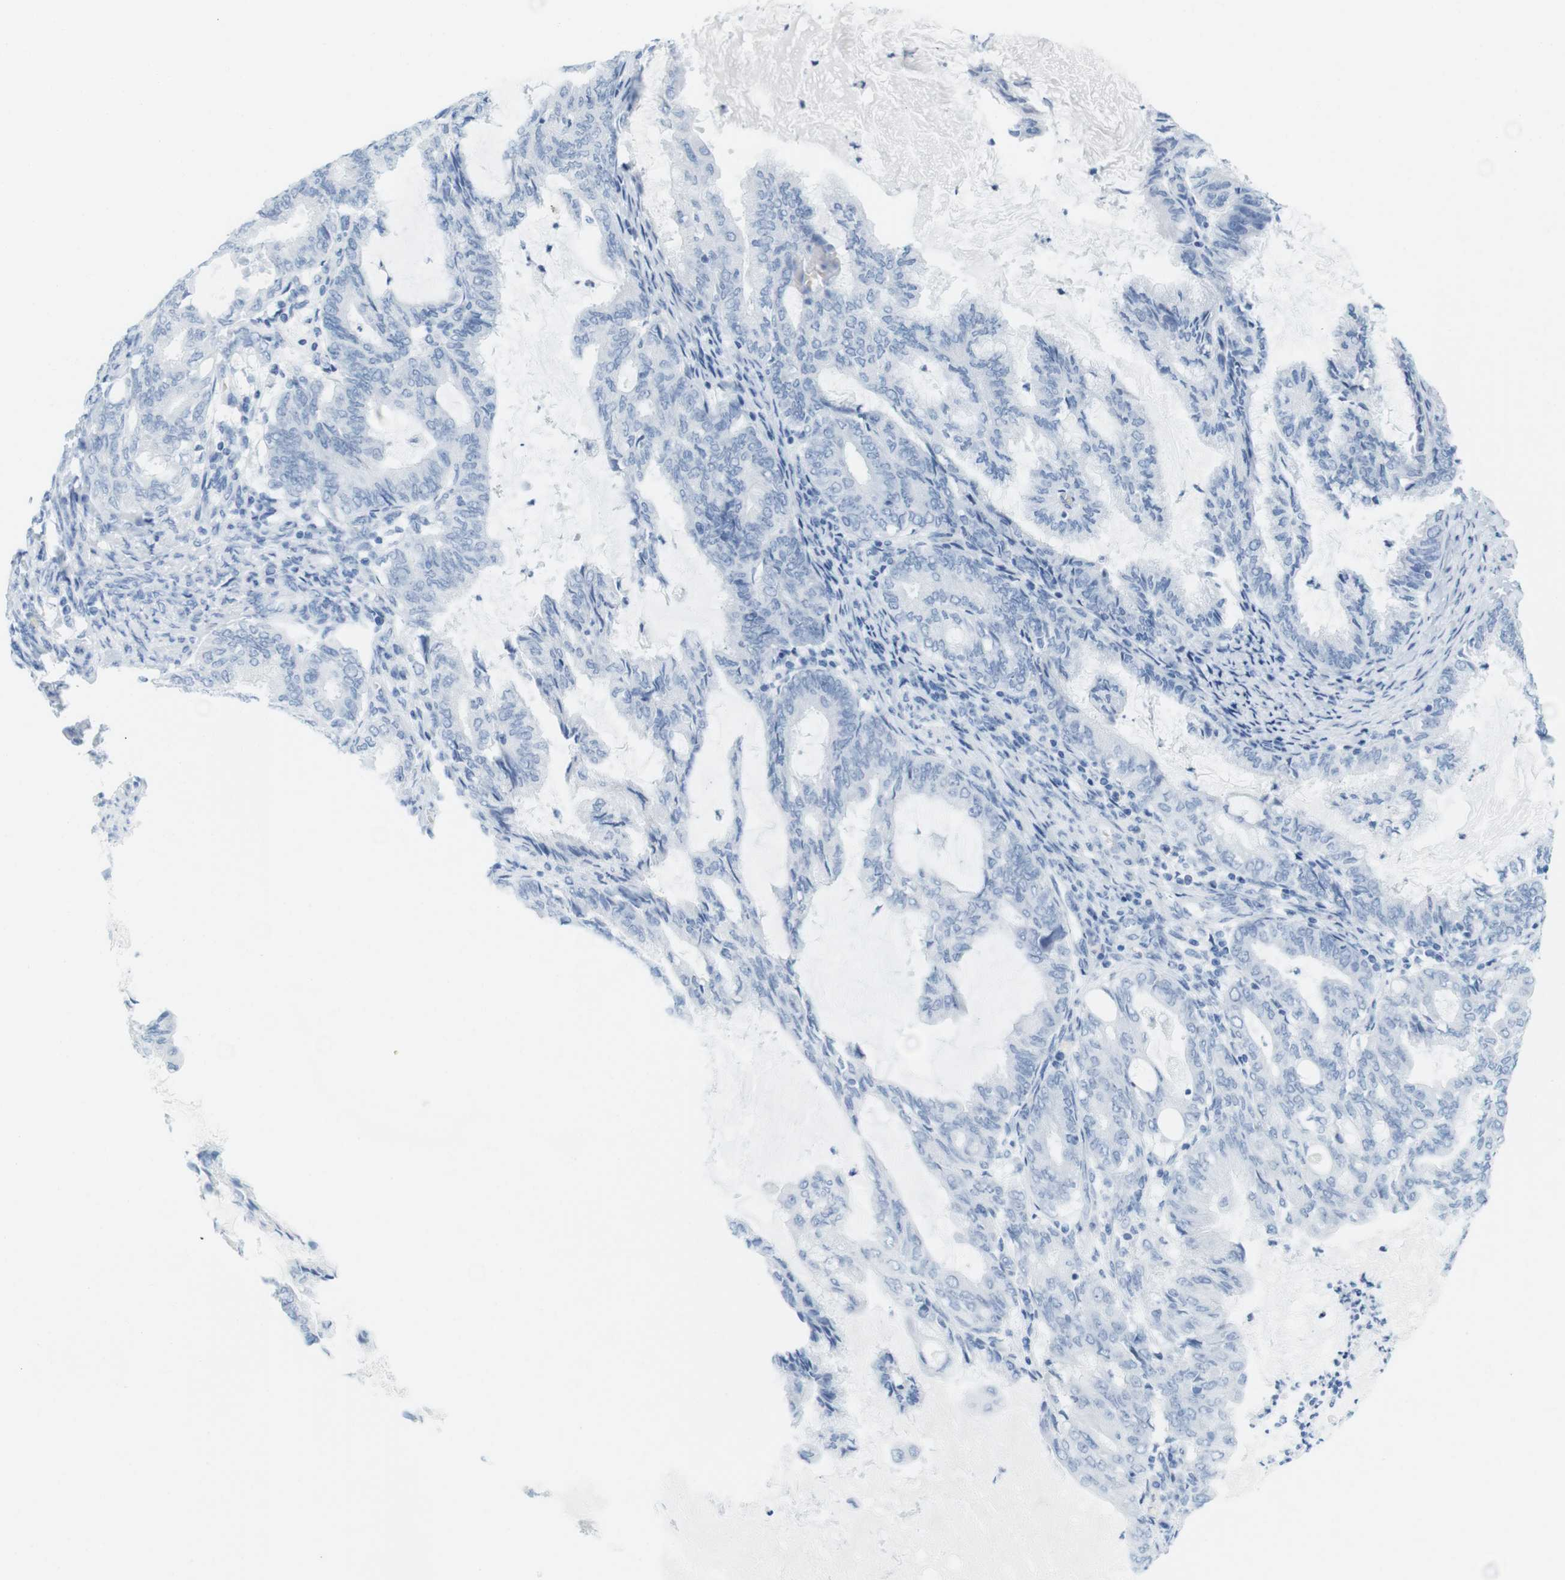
{"staining": {"intensity": "negative", "quantity": "none", "location": "none"}, "tissue": "endometrial cancer", "cell_type": "Tumor cells", "image_type": "cancer", "snomed": [{"axis": "morphology", "description": "Adenocarcinoma, NOS"}, {"axis": "topography", "description": "Endometrium"}], "caption": "A photomicrograph of endometrial cancer stained for a protein shows no brown staining in tumor cells. The staining was performed using DAB (3,3'-diaminobenzidine) to visualize the protein expression in brown, while the nuclei were stained in blue with hematoxylin (Magnification: 20x).", "gene": "TNNT2", "patient": {"sex": "female", "age": 86}}